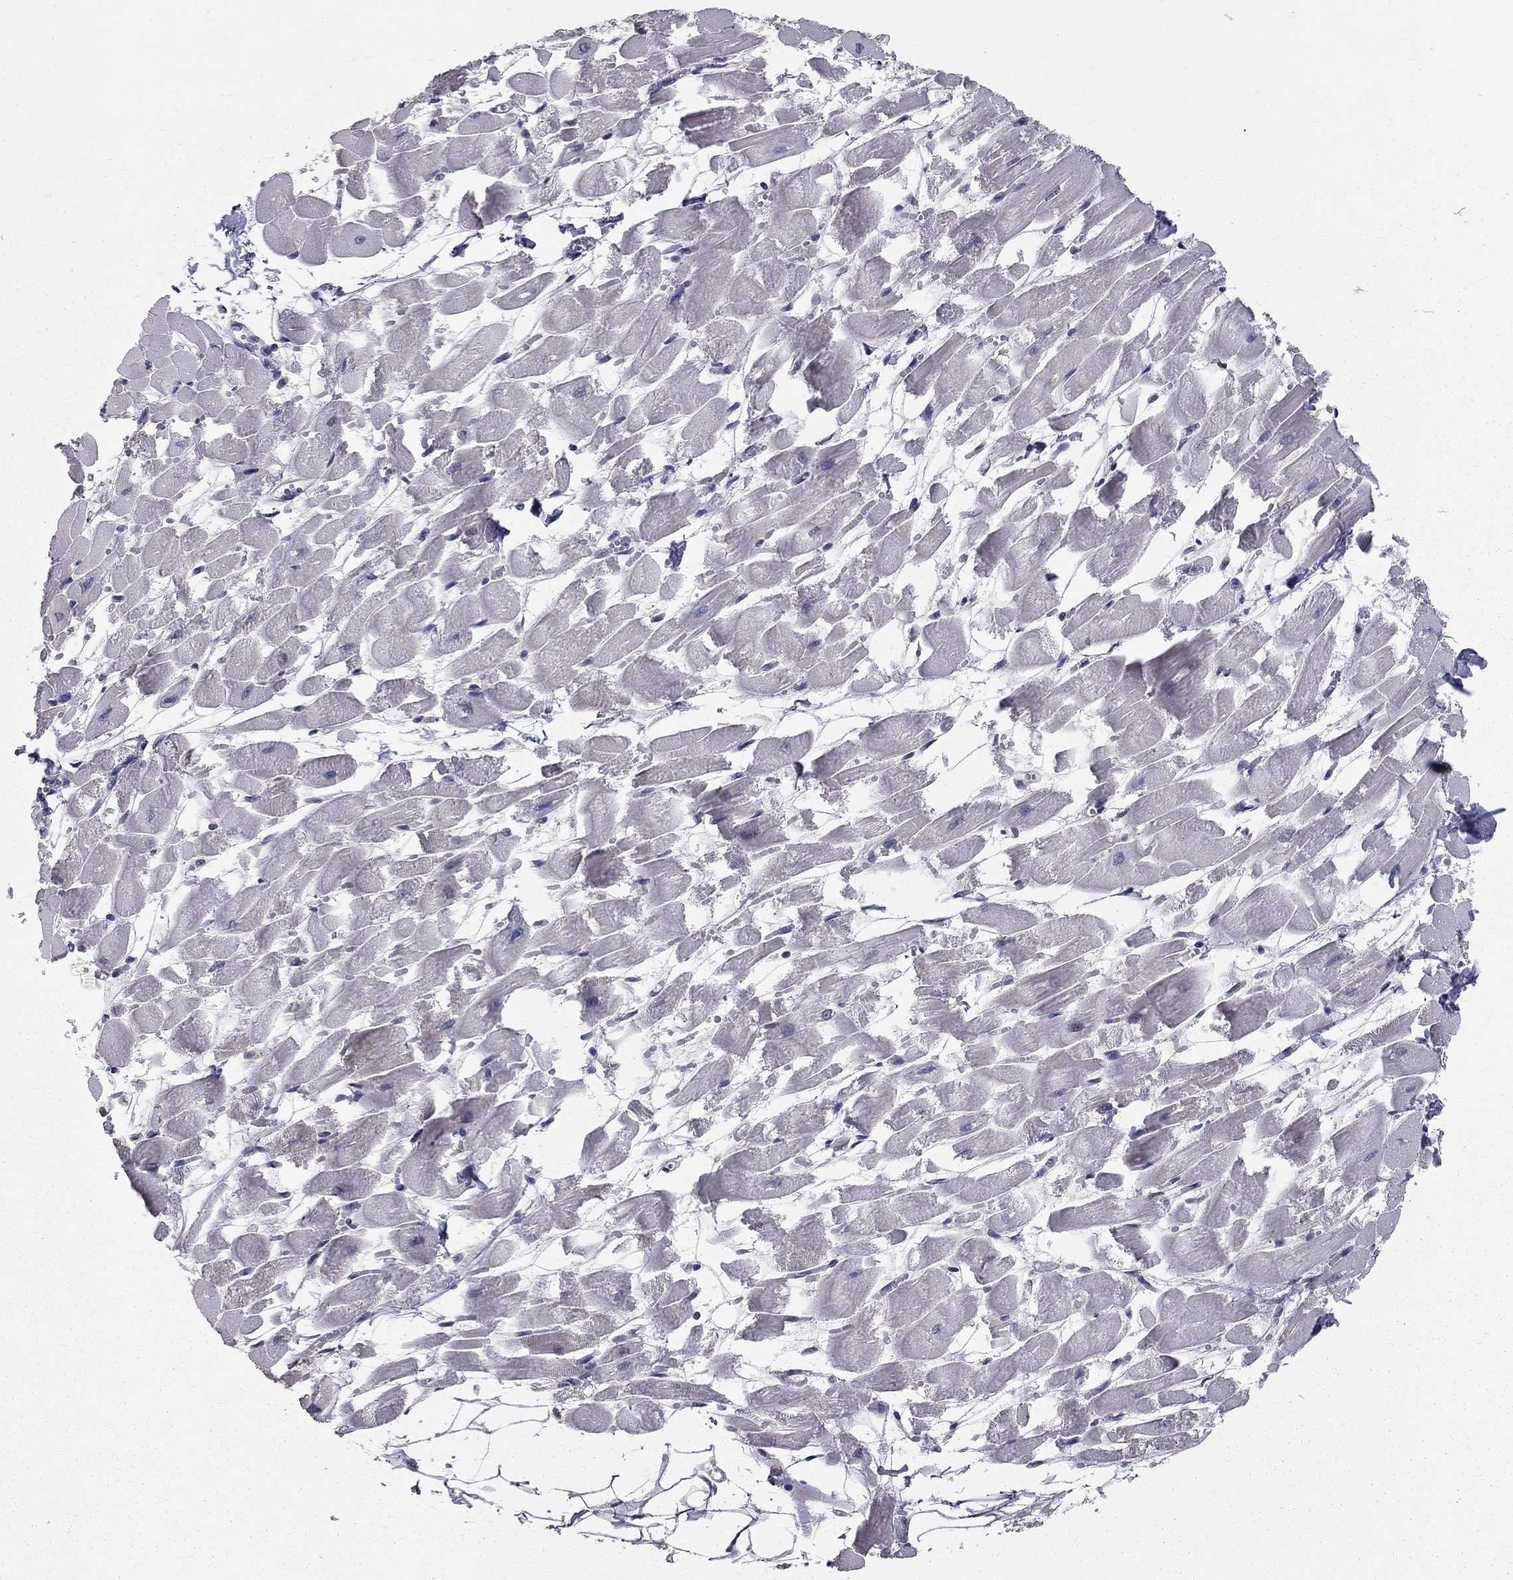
{"staining": {"intensity": "negative", "quantity": "none", "location": "none"}, "tissue": "heart muscle", "cell_type": "Cardiomyocytes", "image_type": "normal", "snomed": [{"axis": "morphology", "description": "Normal tissue, NOS"}, {"axis": "topography", "description": "Heart"}], "caption": "Protein analysis of normal heart muscle displays no significant expression in cardiomyocytes.", "gene": "HDAC3", "patient": {"sex": "female", "age": 52}}